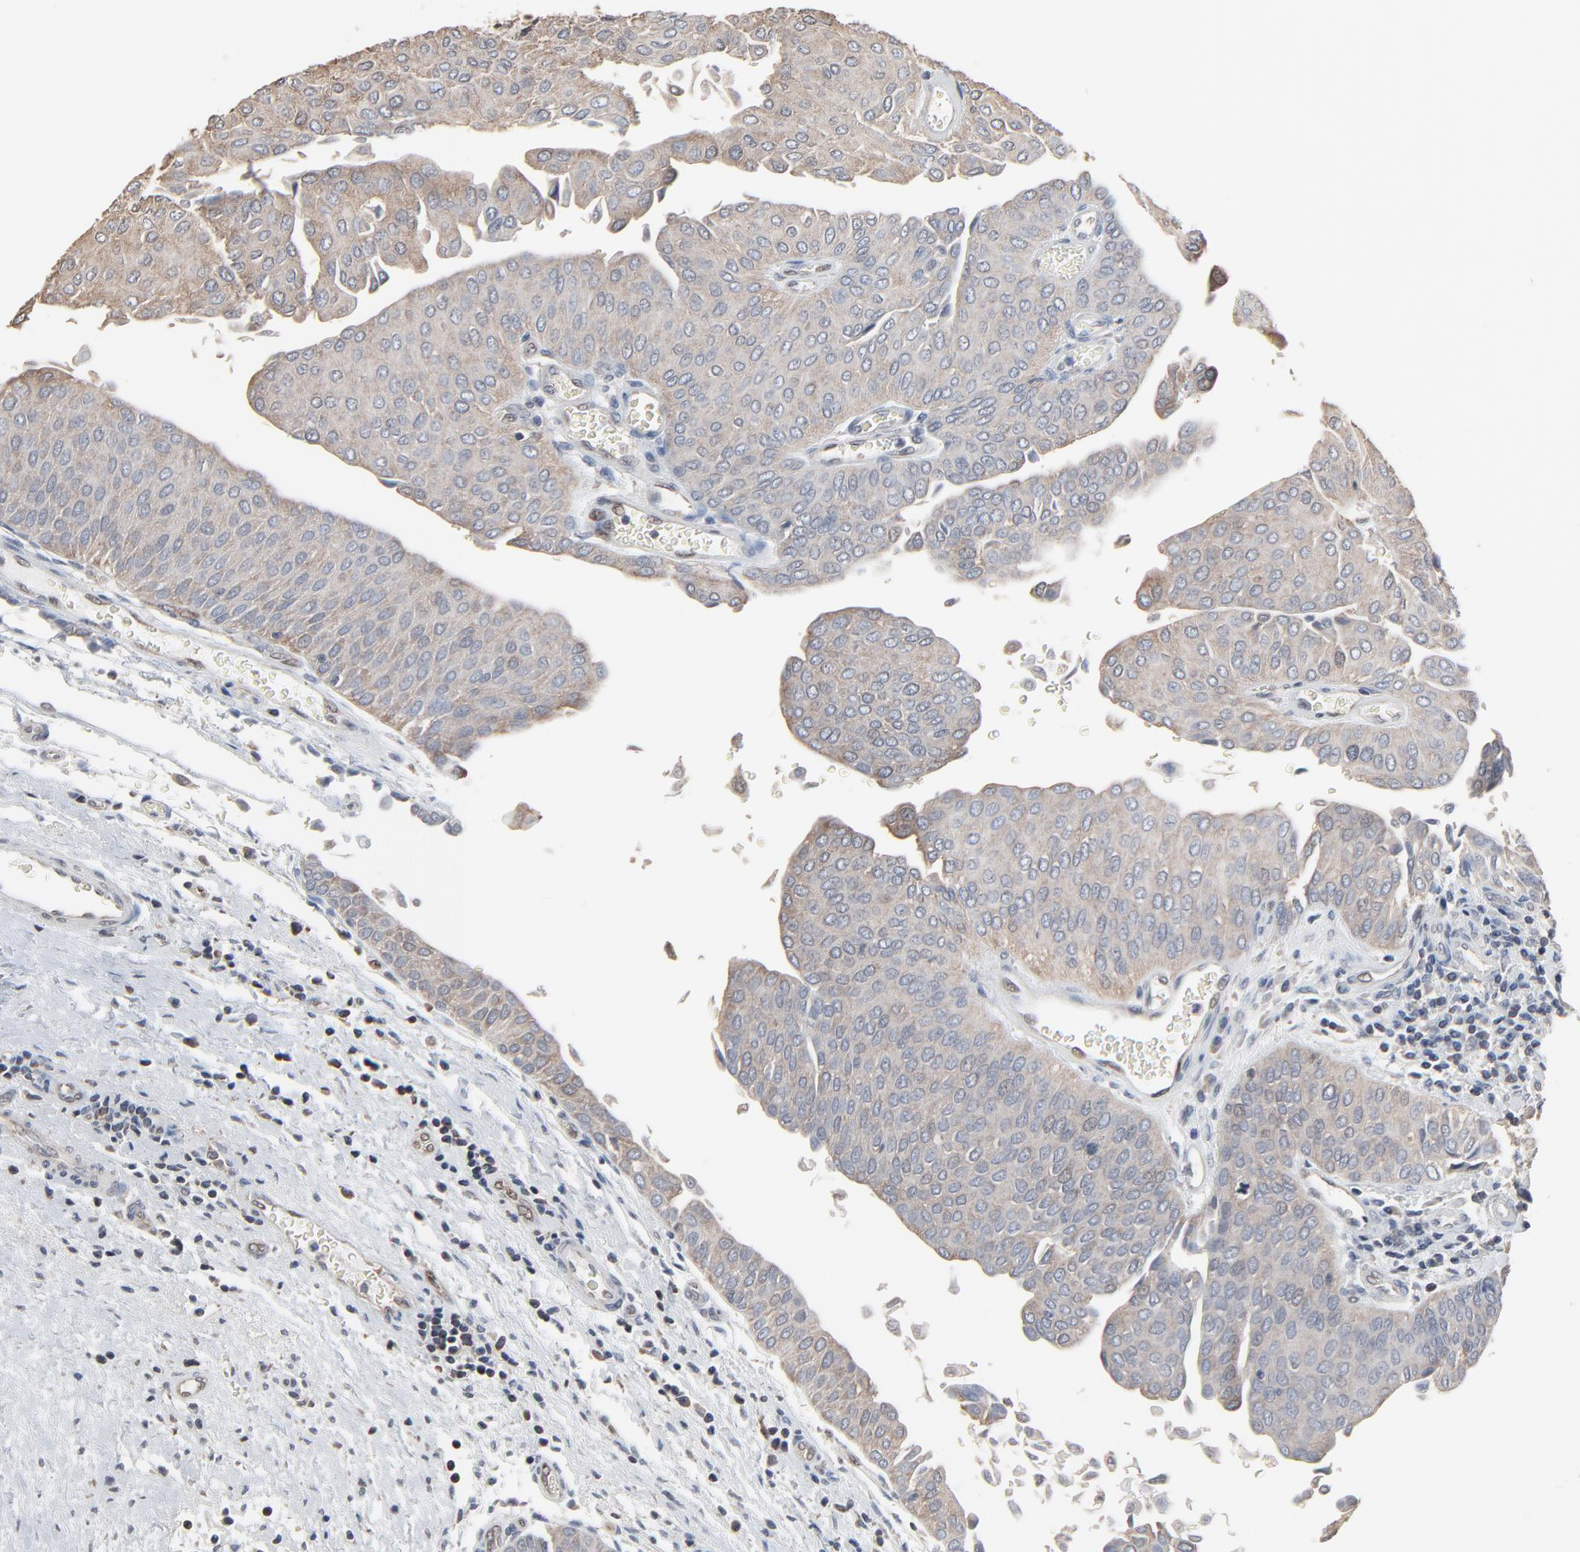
{"staining": {"intensity": "weak", "quantity": ">75%", "location": "cytoplasmic/membranous"}, "tissue": "urothelial cancer", "cell_type": "Tumor cells", "image_type": "cancer", "snomed": [{"axis": "morphology", "description": "Urothelial carcinoma, Low grade"}, {"axis": "topography", "description": "Urinary bladder"}], "caption": "Immunohistochemistry of urothelial cancer demonstrates low levels of weak cytoplasmic/membranous positivity in about >75% of tumor cells.", "gene": "CCT5", "patient": {"sex": "male", "age": 64}}